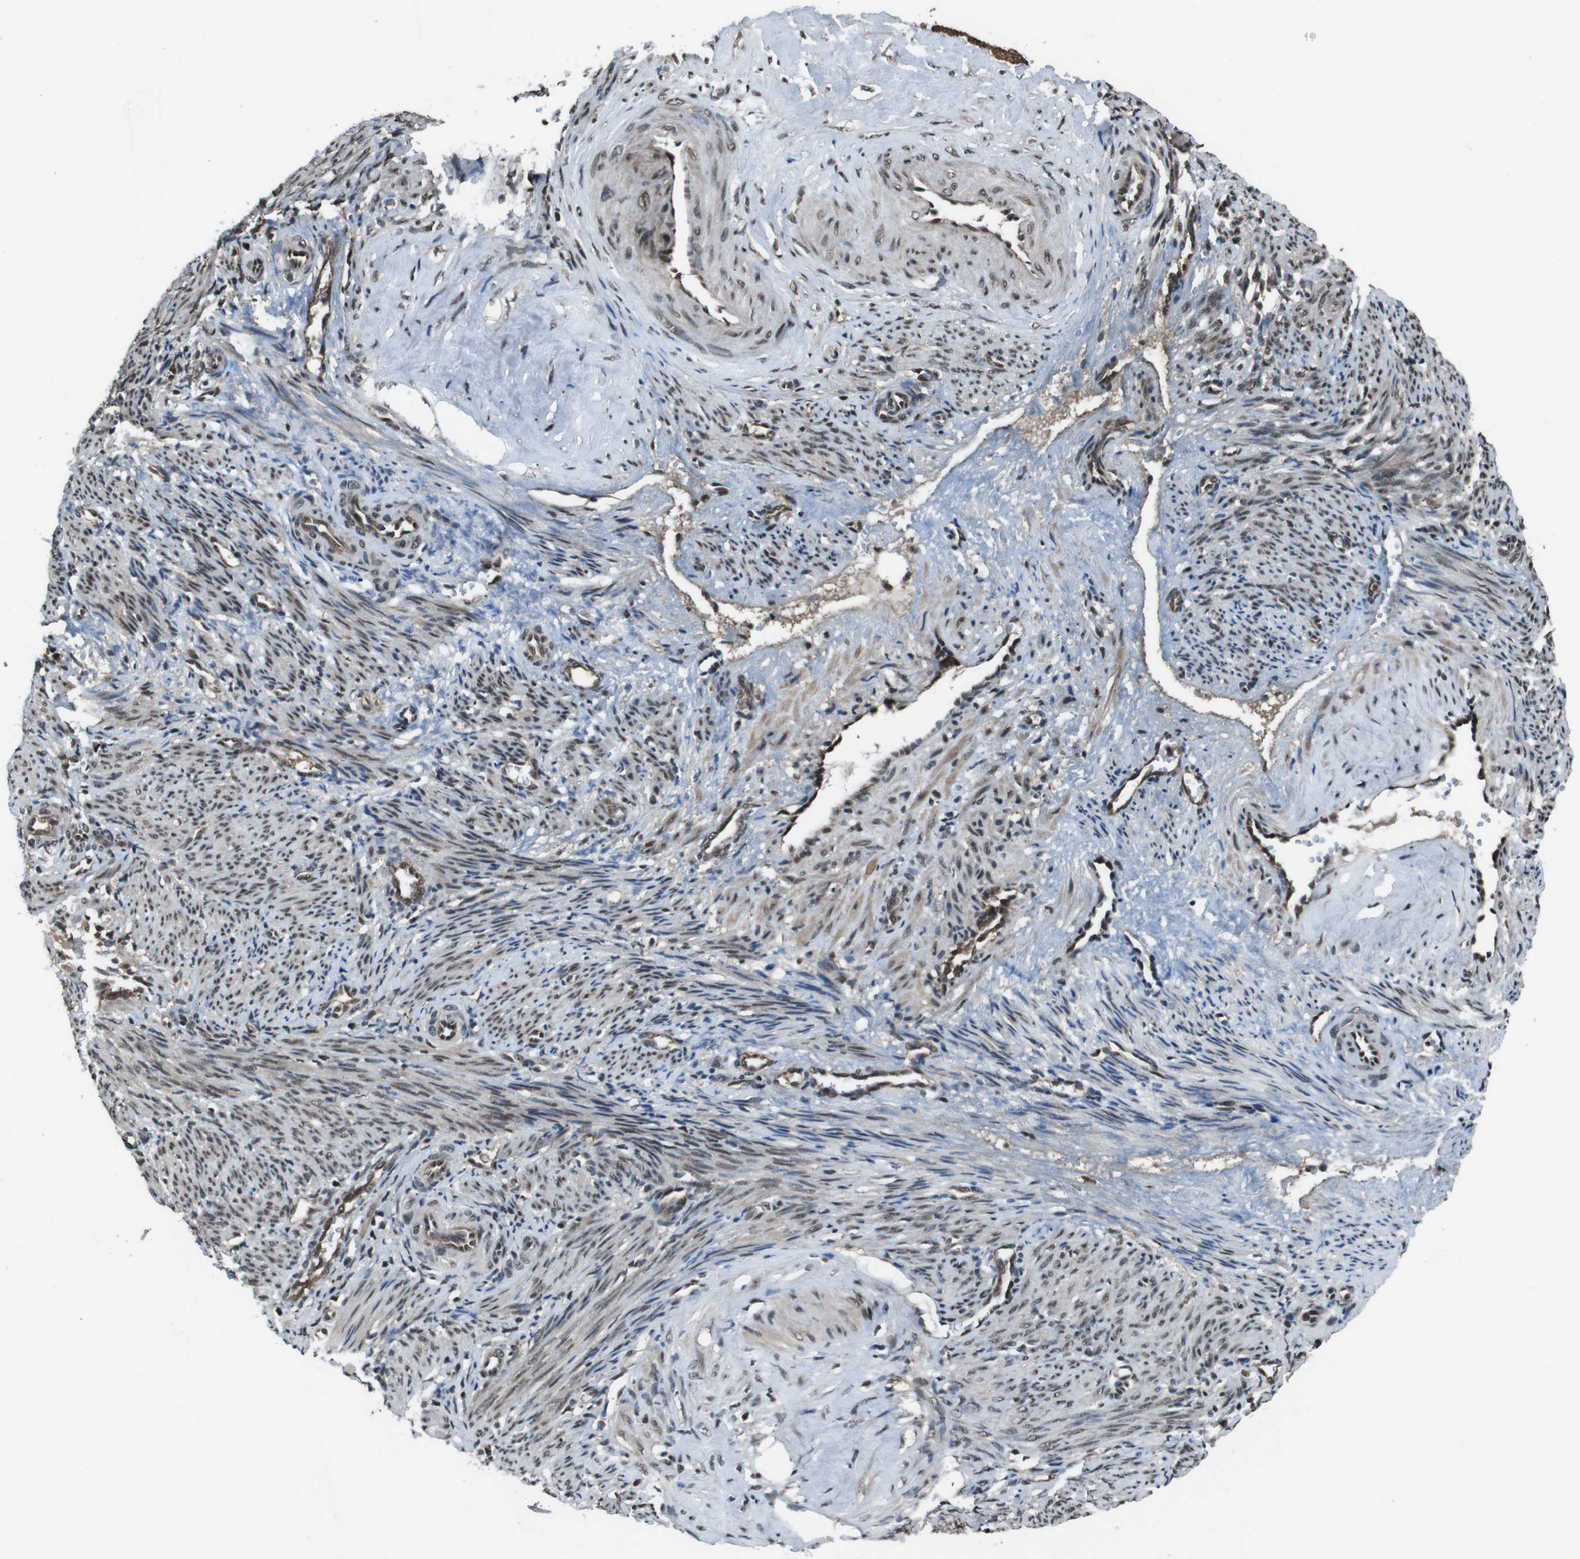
{"staining": {"intensity": "strong", "quantity": "25%-75%", "location": "cytoplasmic/membranous,nuclear"}, "tissue": "smooth muscle", "cell_type": "Smooth muscle cells", "image_type": "normal", "snomed": [{"axis": "morphology", "description": "Normal tissue, NOS"}, {"axis": "topography", "description": "Endometrium"}], "caption": "IHC image of unremarkable human smooth muscle stained for a protein (brown), which reveals high levels of strong cytoplasmic/membranous,nuclear staining in about 25%-75% of smooth muscle cells.", "gene": "NR4A2", "patient": {"sex": "female", "age": 33}}